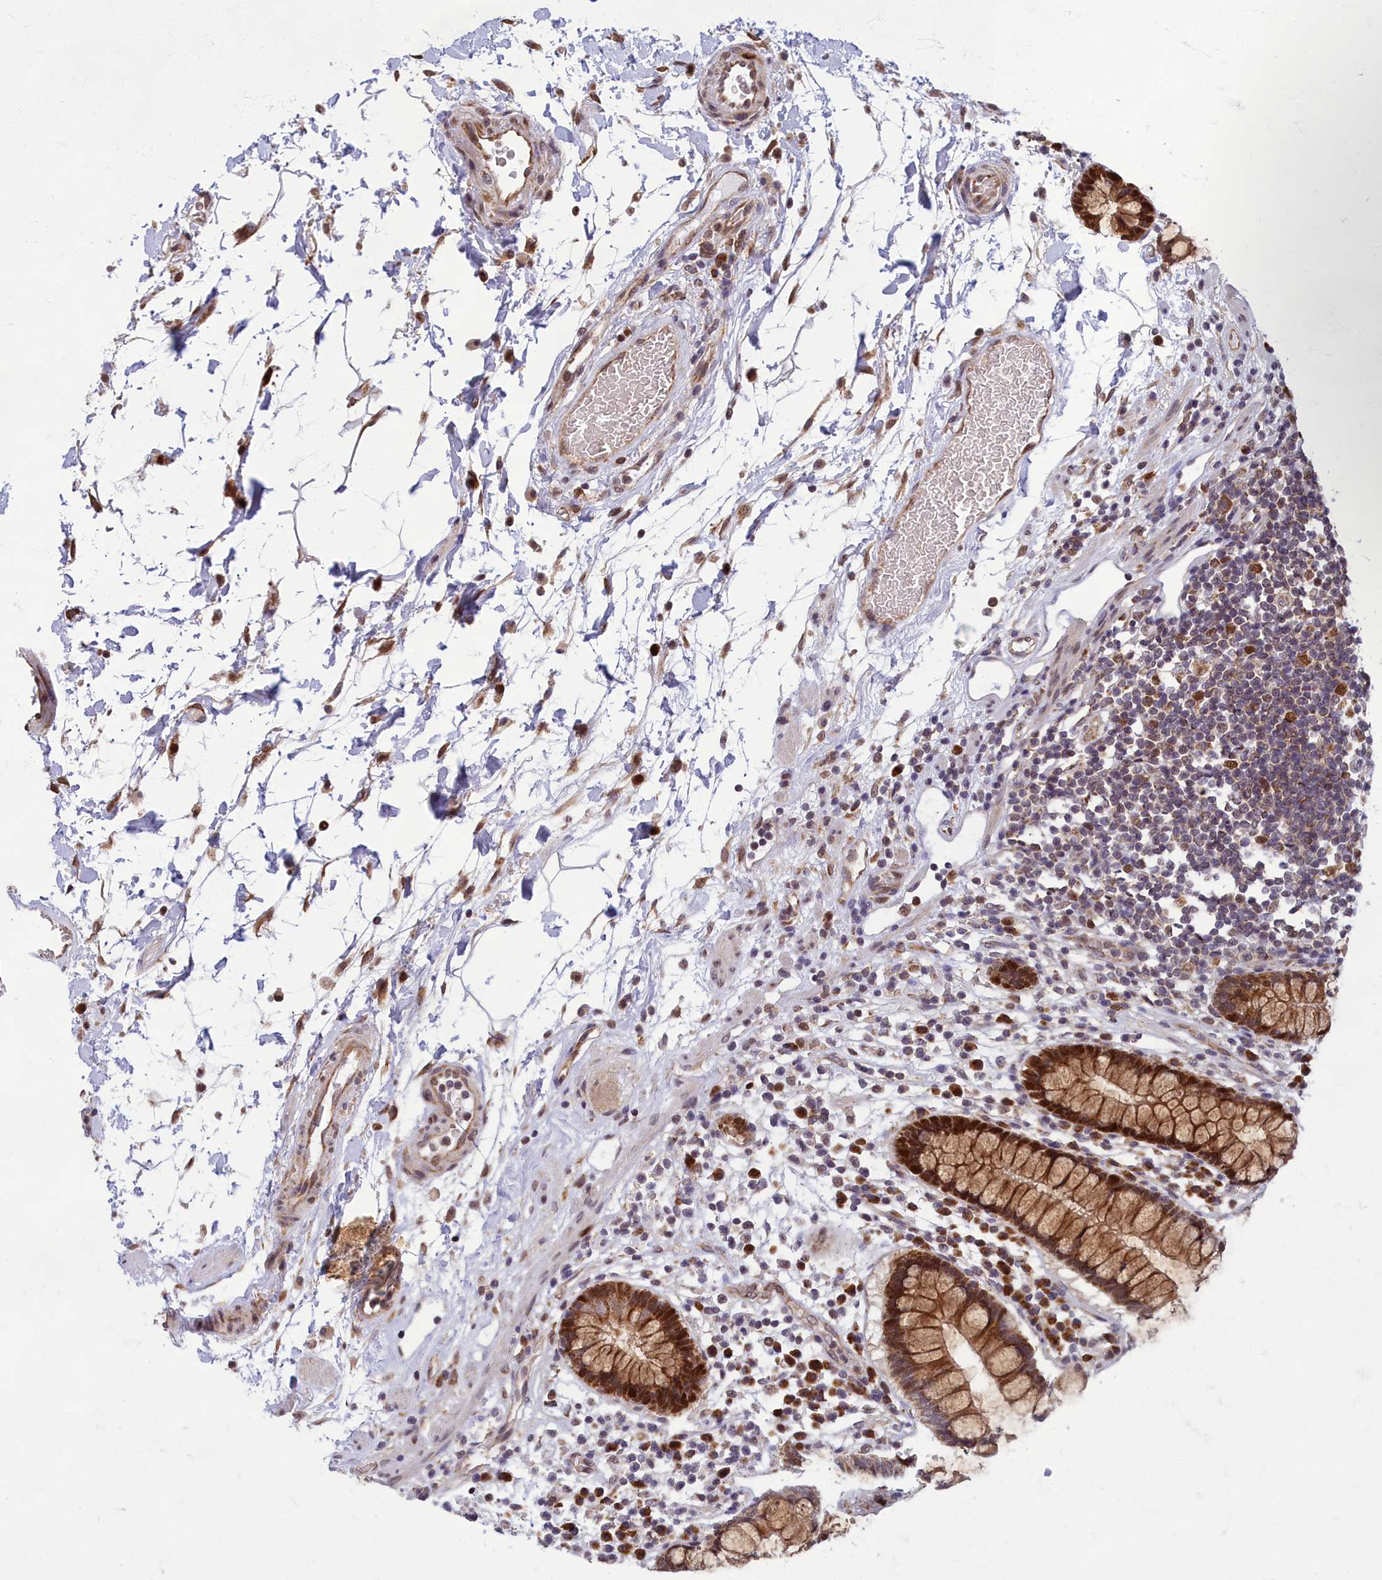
{"staining": {"intensity": "moderate", "quantity": ">75%", "location": "cytoplasmic/membranous"}, "tissue": "colon", "cell_type": "Endothelial cells", "image_type": "normal", "snomed": [{"axis": "morphology", "description": "Normal tissue, NOS"}, {"axis": "topography", "description": "Colon"}], "caption": "Protein analysis of unremarkable colon demonstrates moderate cytoplasmic/membranous positivity in about >75% of endothelial cells. Nuclei are stained in blue.", "gene": "EARS2", "patient": {"sex": "female", "age": 79}}